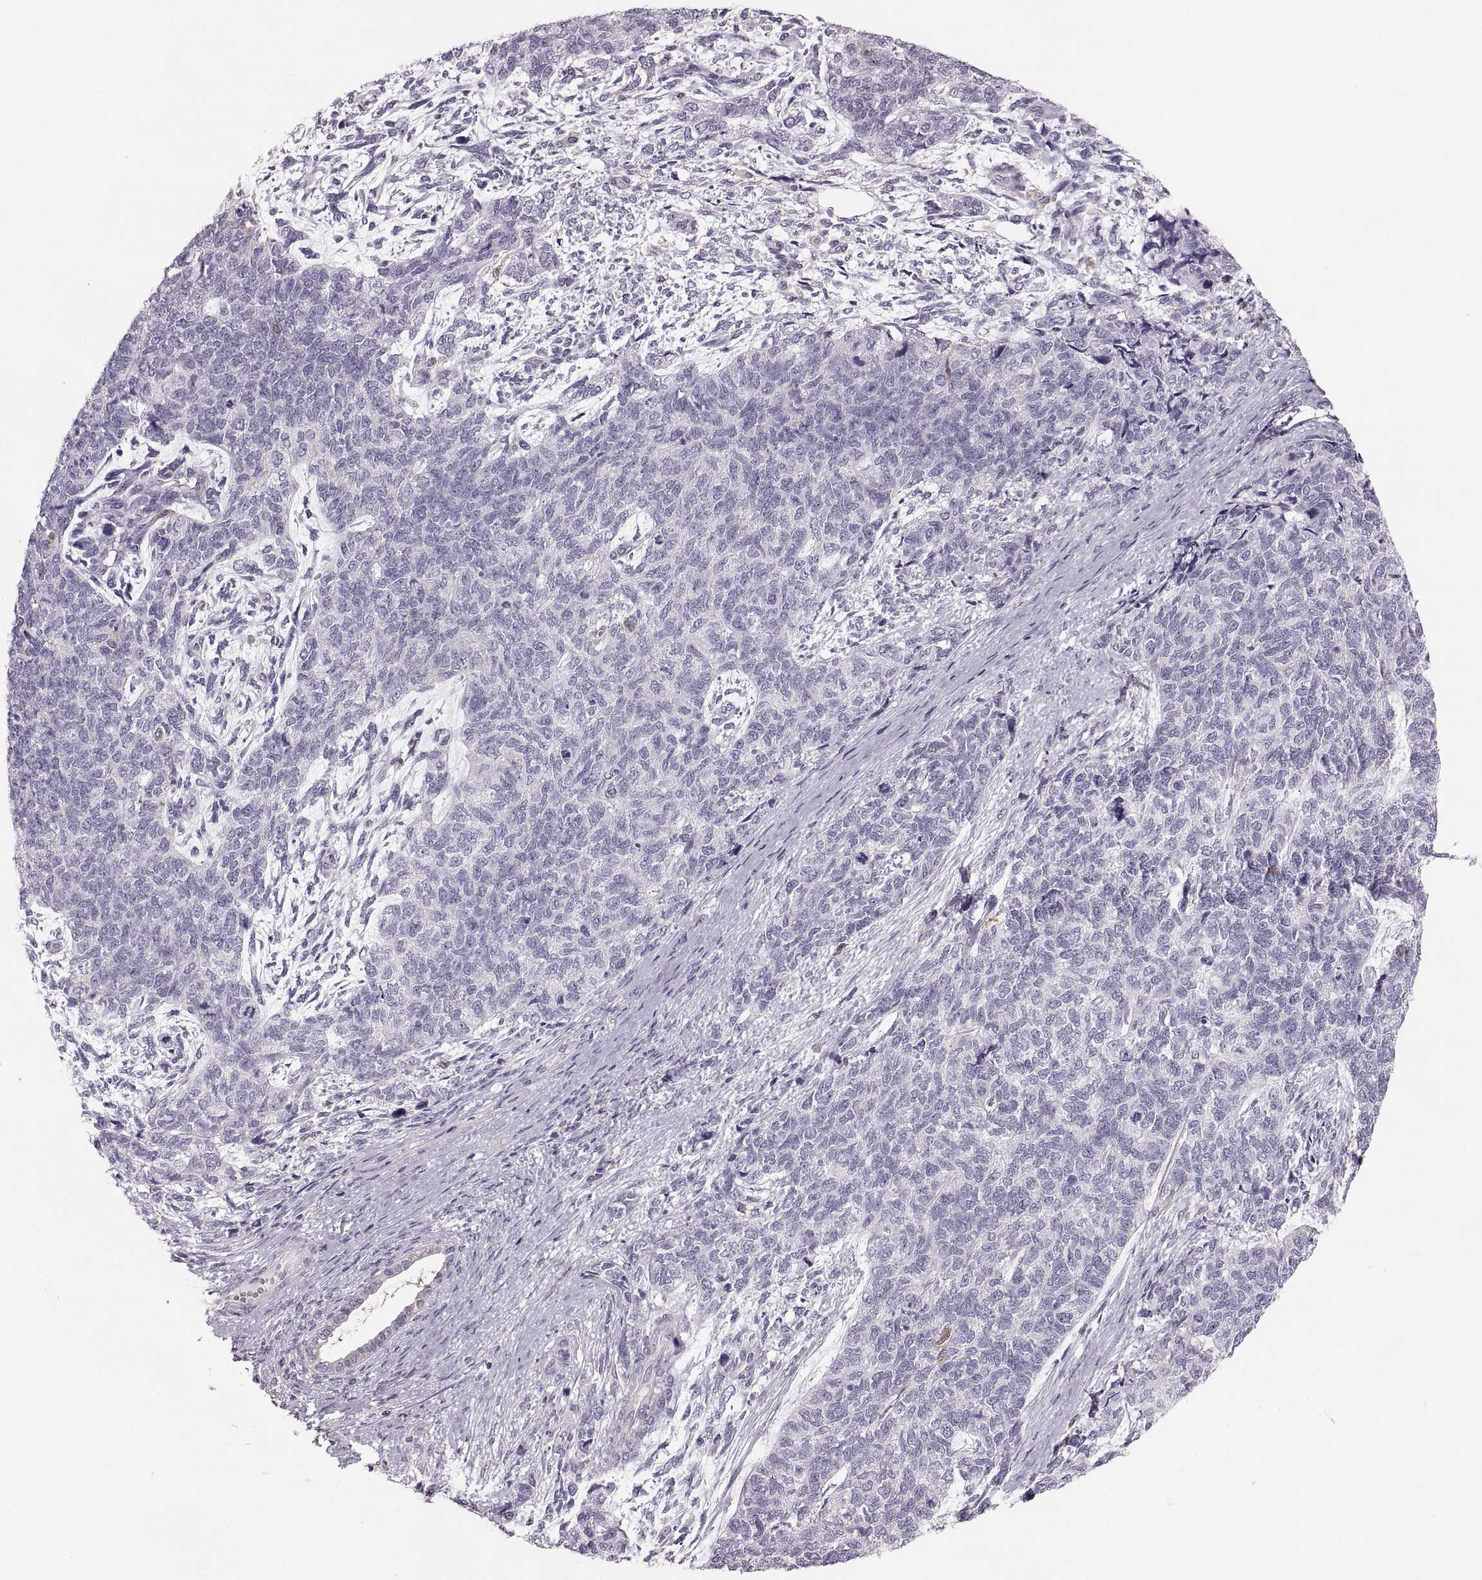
{"staining": {"intensity": "negative", "quantity": "none", "location": "none"}, "tissue": "cervical cancer", "cell_type": "Tumor cells", "image_type": "cancer", "snomed": [{"axis": "morphology", "description": "Squamous cell carcinoma, NOS"}, {"axis": "topography", "description": "Cervix"}], "caption": "A photomicrograph of cervical squamous cell carcinoma stained for a protein exhibits no brown staining in tumor cells.", "gene": "RUNDC3A", "patient": {"sex": "female", "age": 63}}